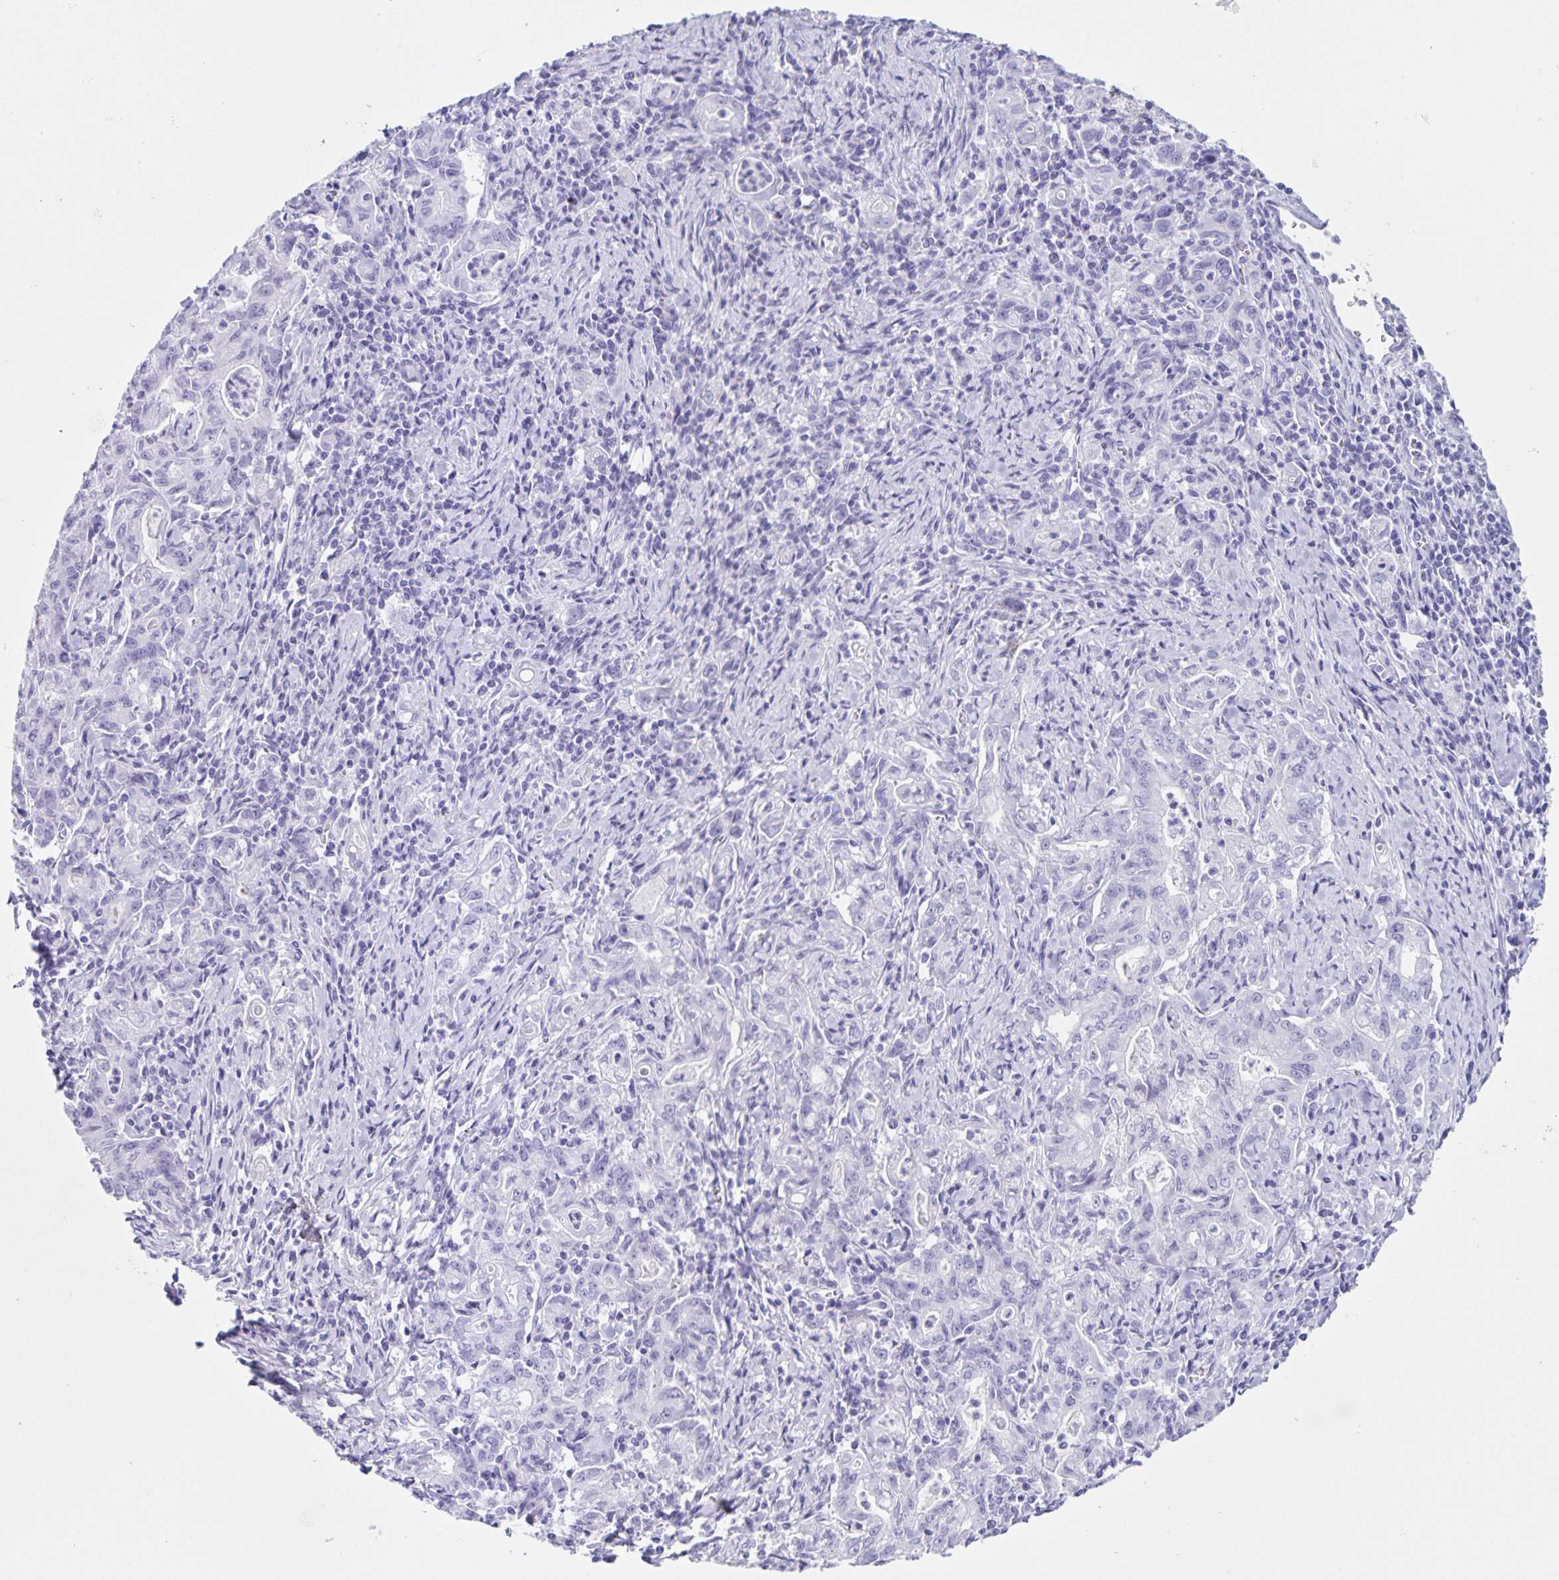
{"staining": {"intensity": "negative", "quantity": "none", "location": "none"}, "tissue": "stomach cancer", "cell_type": "Tumor cells", "image_type": "cancer", "snomed": [{"axis": "morphology", "description": "Adenocarcinoma, NOS"}, {"axis": "topography", "description": "Stomach, upper"}], "caption": "Human stomach cancer stained for a protein using IHC shows no positivity in tumor cells.", "gene": "C12orf56", "patient": {"sex": "female", "age": 79}}